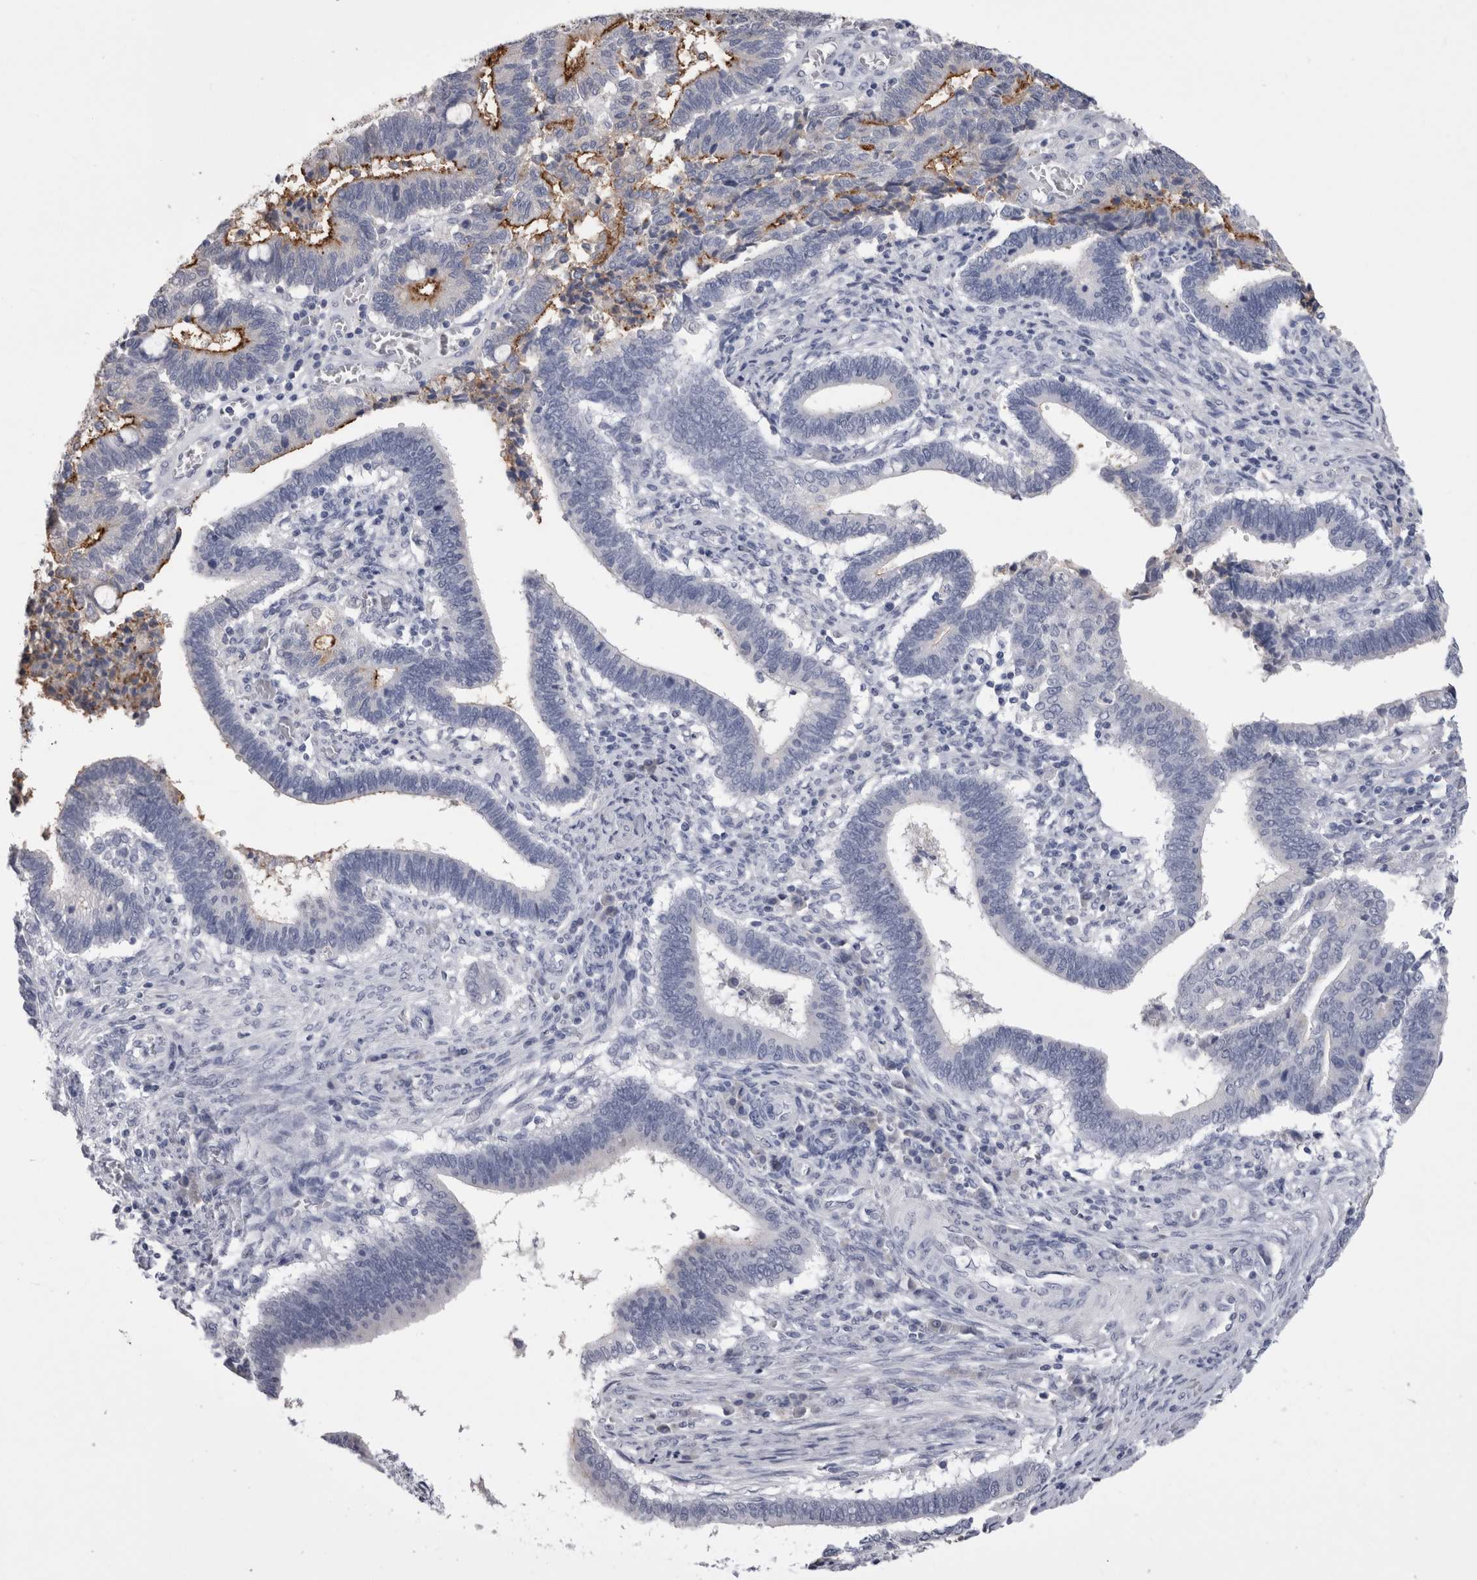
{"staining": {"intensity": "moderate", "quantity": "<25%", "location": "cytoplasmic/membranous"}, "tissue": "cervical cancer", "cell_type": "Tumor cells", "image_type": "cancer", "snomed": [{"axis": "morphology", "description": "Adenocarcinoma, NOS"}, {"axis": "topography", "description": "Cervix"}], "caption": "Immunohistochemical staining of human cervical cancer displays low levels of moderate cytoplasmic/membranous protein positivity in approximately <25% of tumor cells. (DAB (3,3'-diaminobenzidine) IHC, brown staining for protein, blue staining for nuclei).", "gene": "CDHR5", "patient": {"sex": "female", "age": 44}}